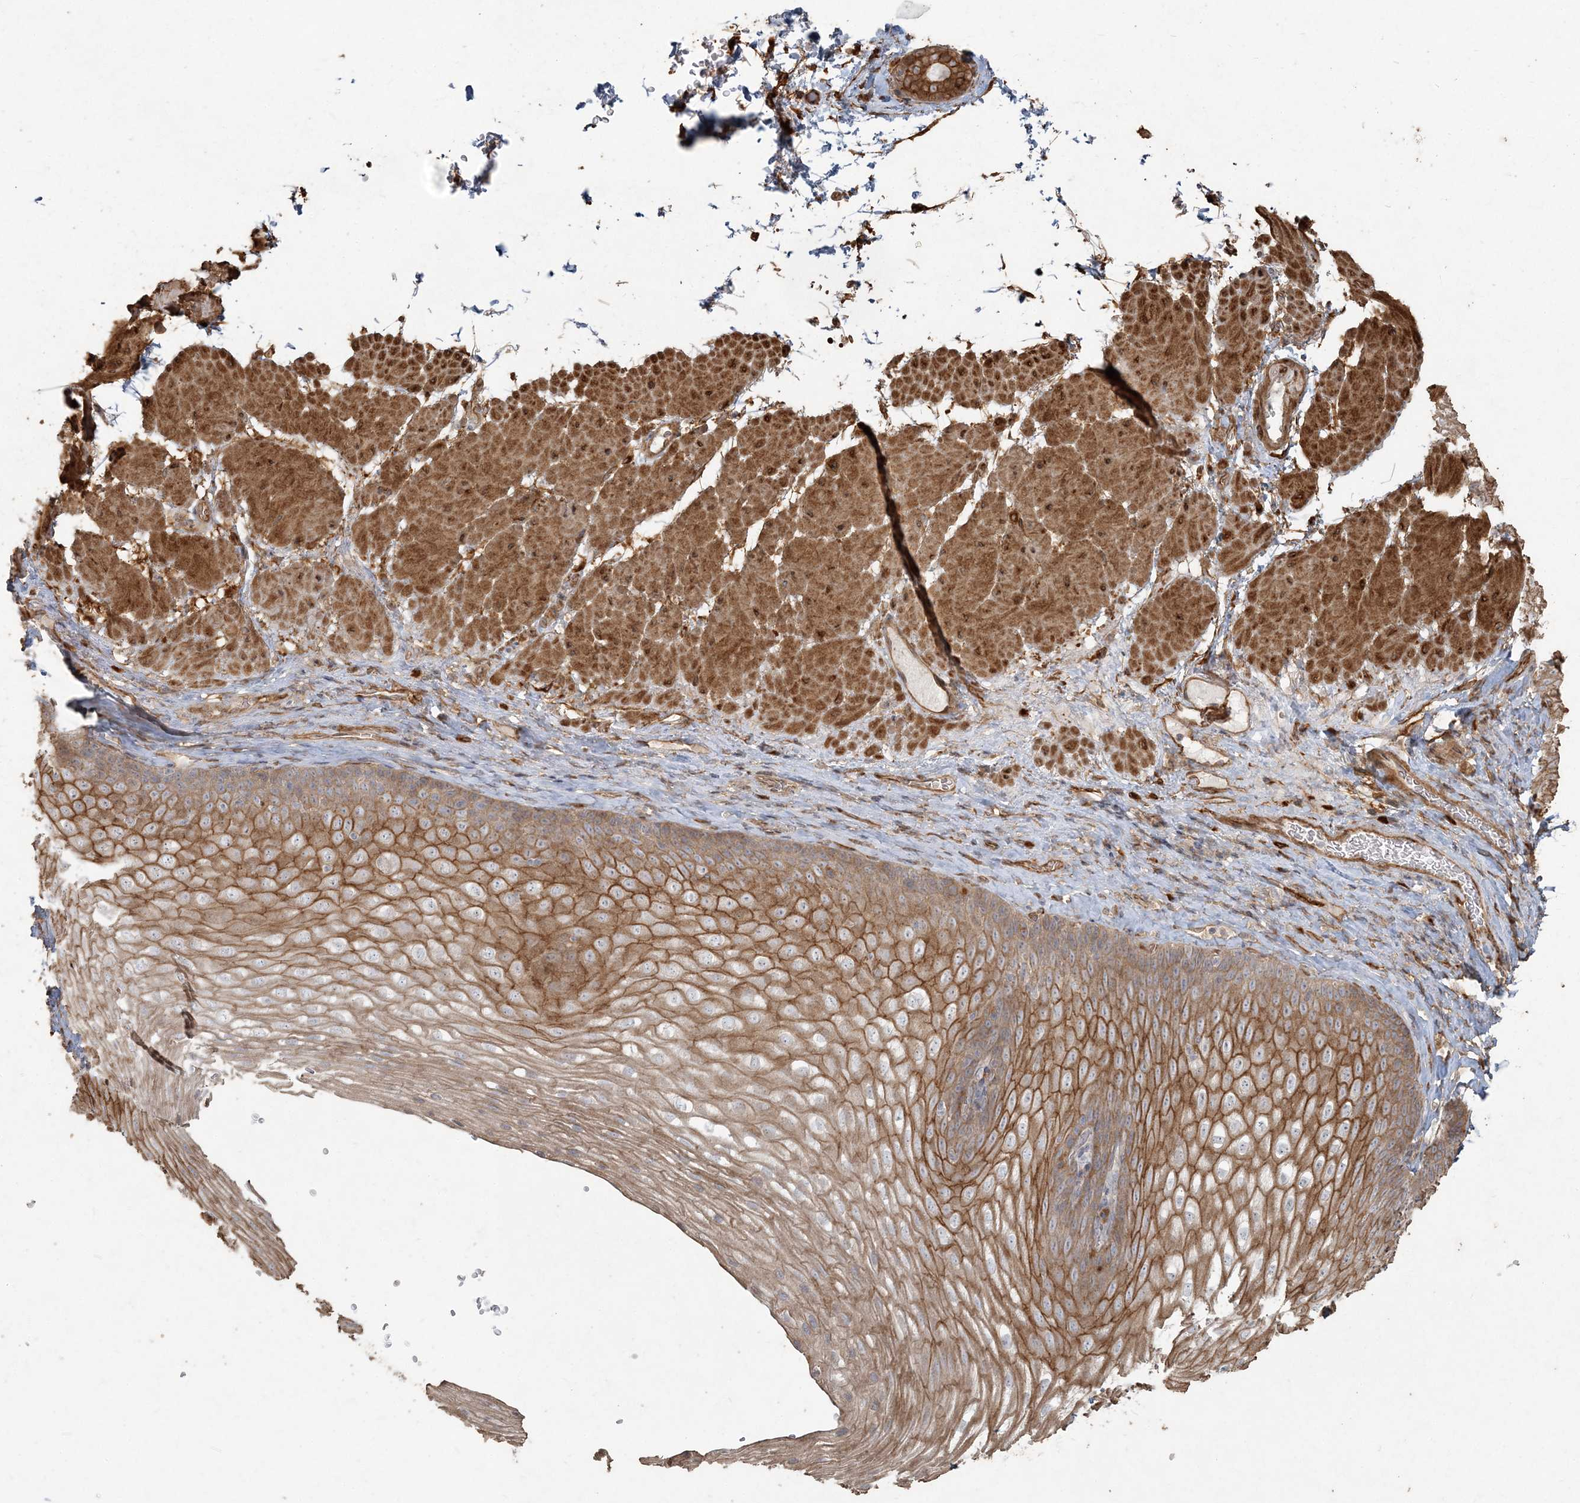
{"staining": {"intensity": "moderate", "quantity": ">75%", "location": "cytoplasmic/membranous"}, "tissue": "esophagus", "cell_type": "Squamous epithelial cells", "image_type": "normal", "snomed": [{"axis": "morphology", "description": "Normal tissue, NOS"}, {"axis": "topography", "description": "Esophagus"}], "caption": "Approximately >75% of squamous epithelial cells in normal esophagus reveal moderate cytoplasmic/membranous protein staining as visualized by brown immunohistochemical staining.", "gene": "RNF145", "patient": {"sex": "female", "age": 66}}